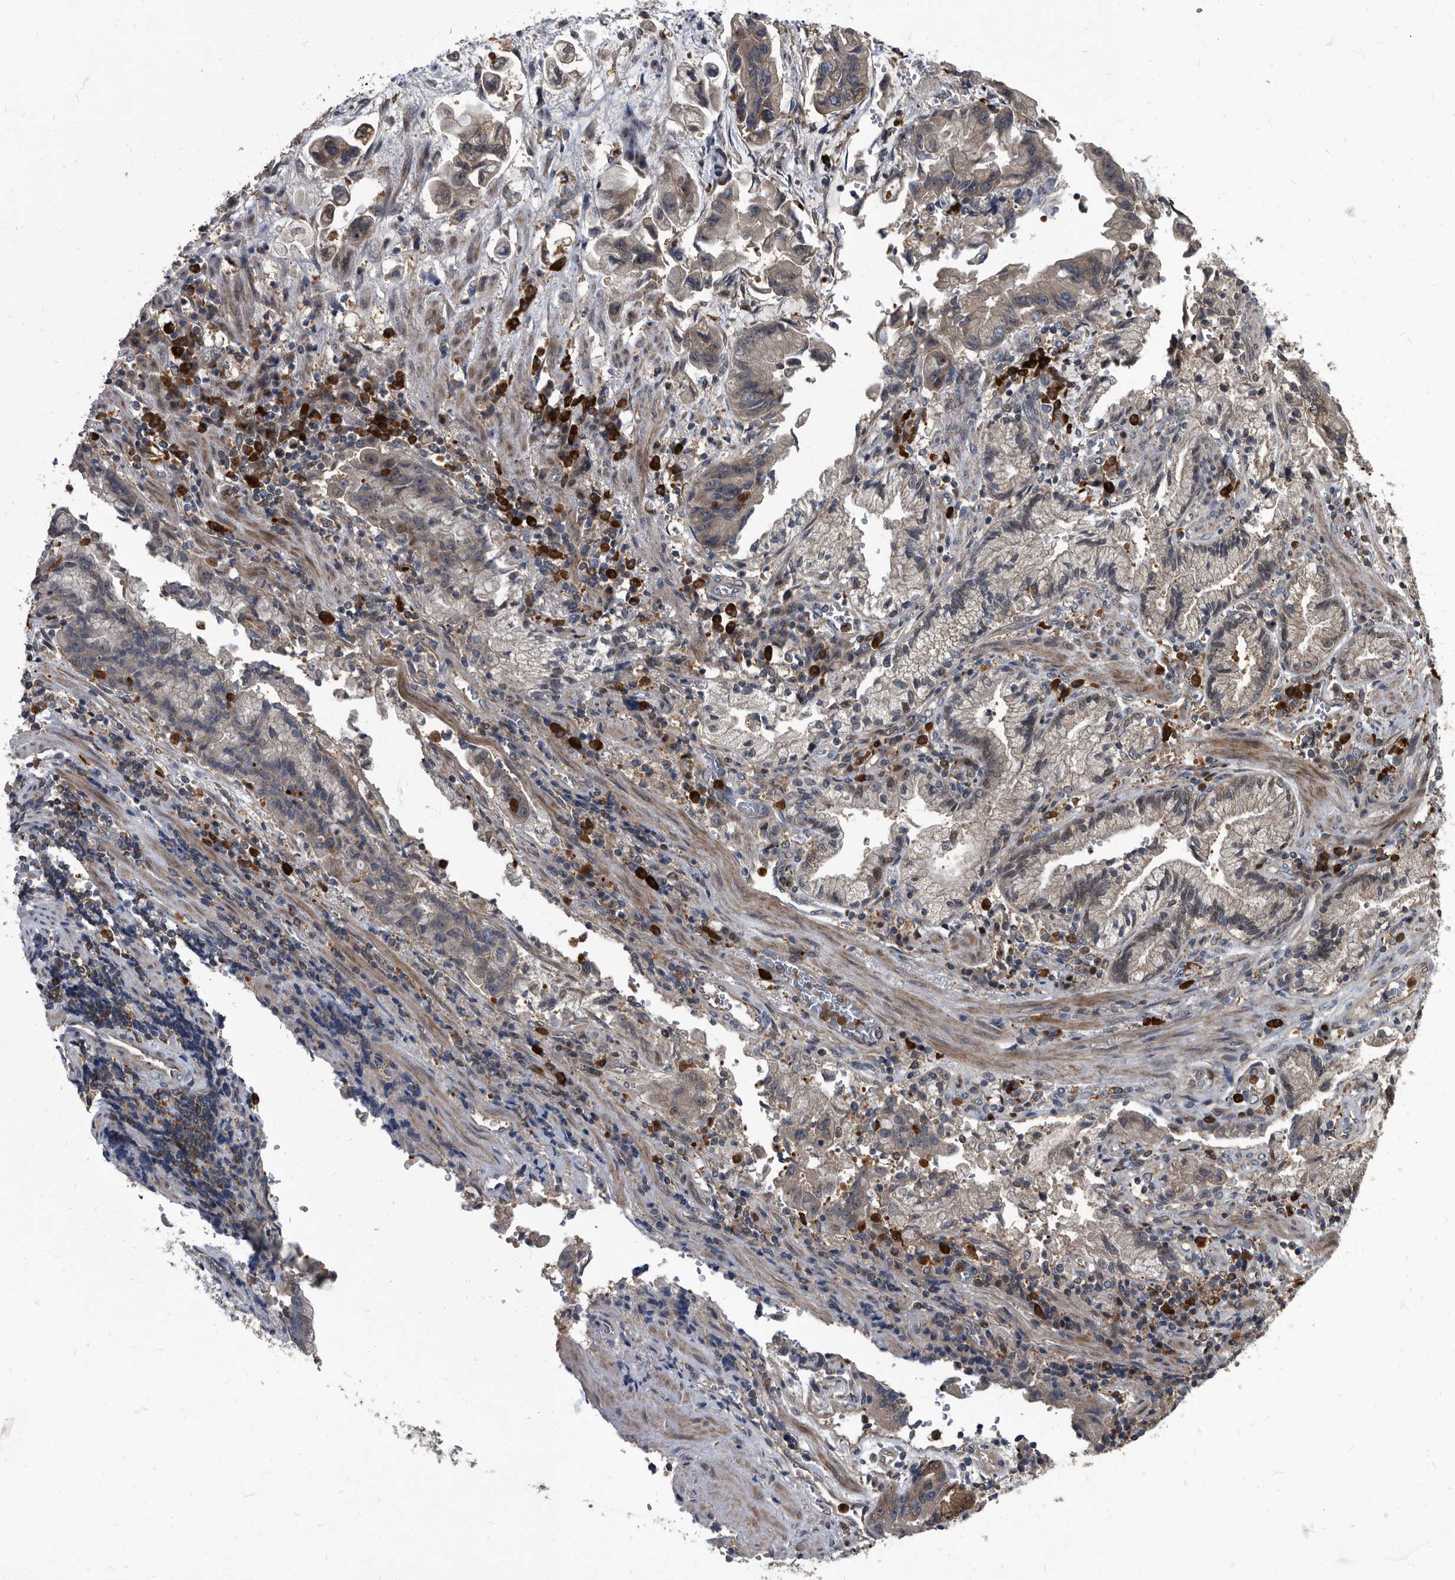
{"staining": {"intensity": "weak", "quantity": "25%-75%", "location": "cytoplasmic/membranous"}, "tissue": "stomach cancer", "cell_type": "Tumor cells", "image_type": "cancer", "snomed": [{"axis": "morphology", "description": "Adenocarcinoma, NOS"}, {"axis": "topography", "description": "Stomach"}], "caption": "A brown stain highlights weak cytoplasmic/membranous positivity of a protein in human stomach cancer tumor cells.", "gene": "CDV3", "patient": {"sex": "male", "age": 62}}